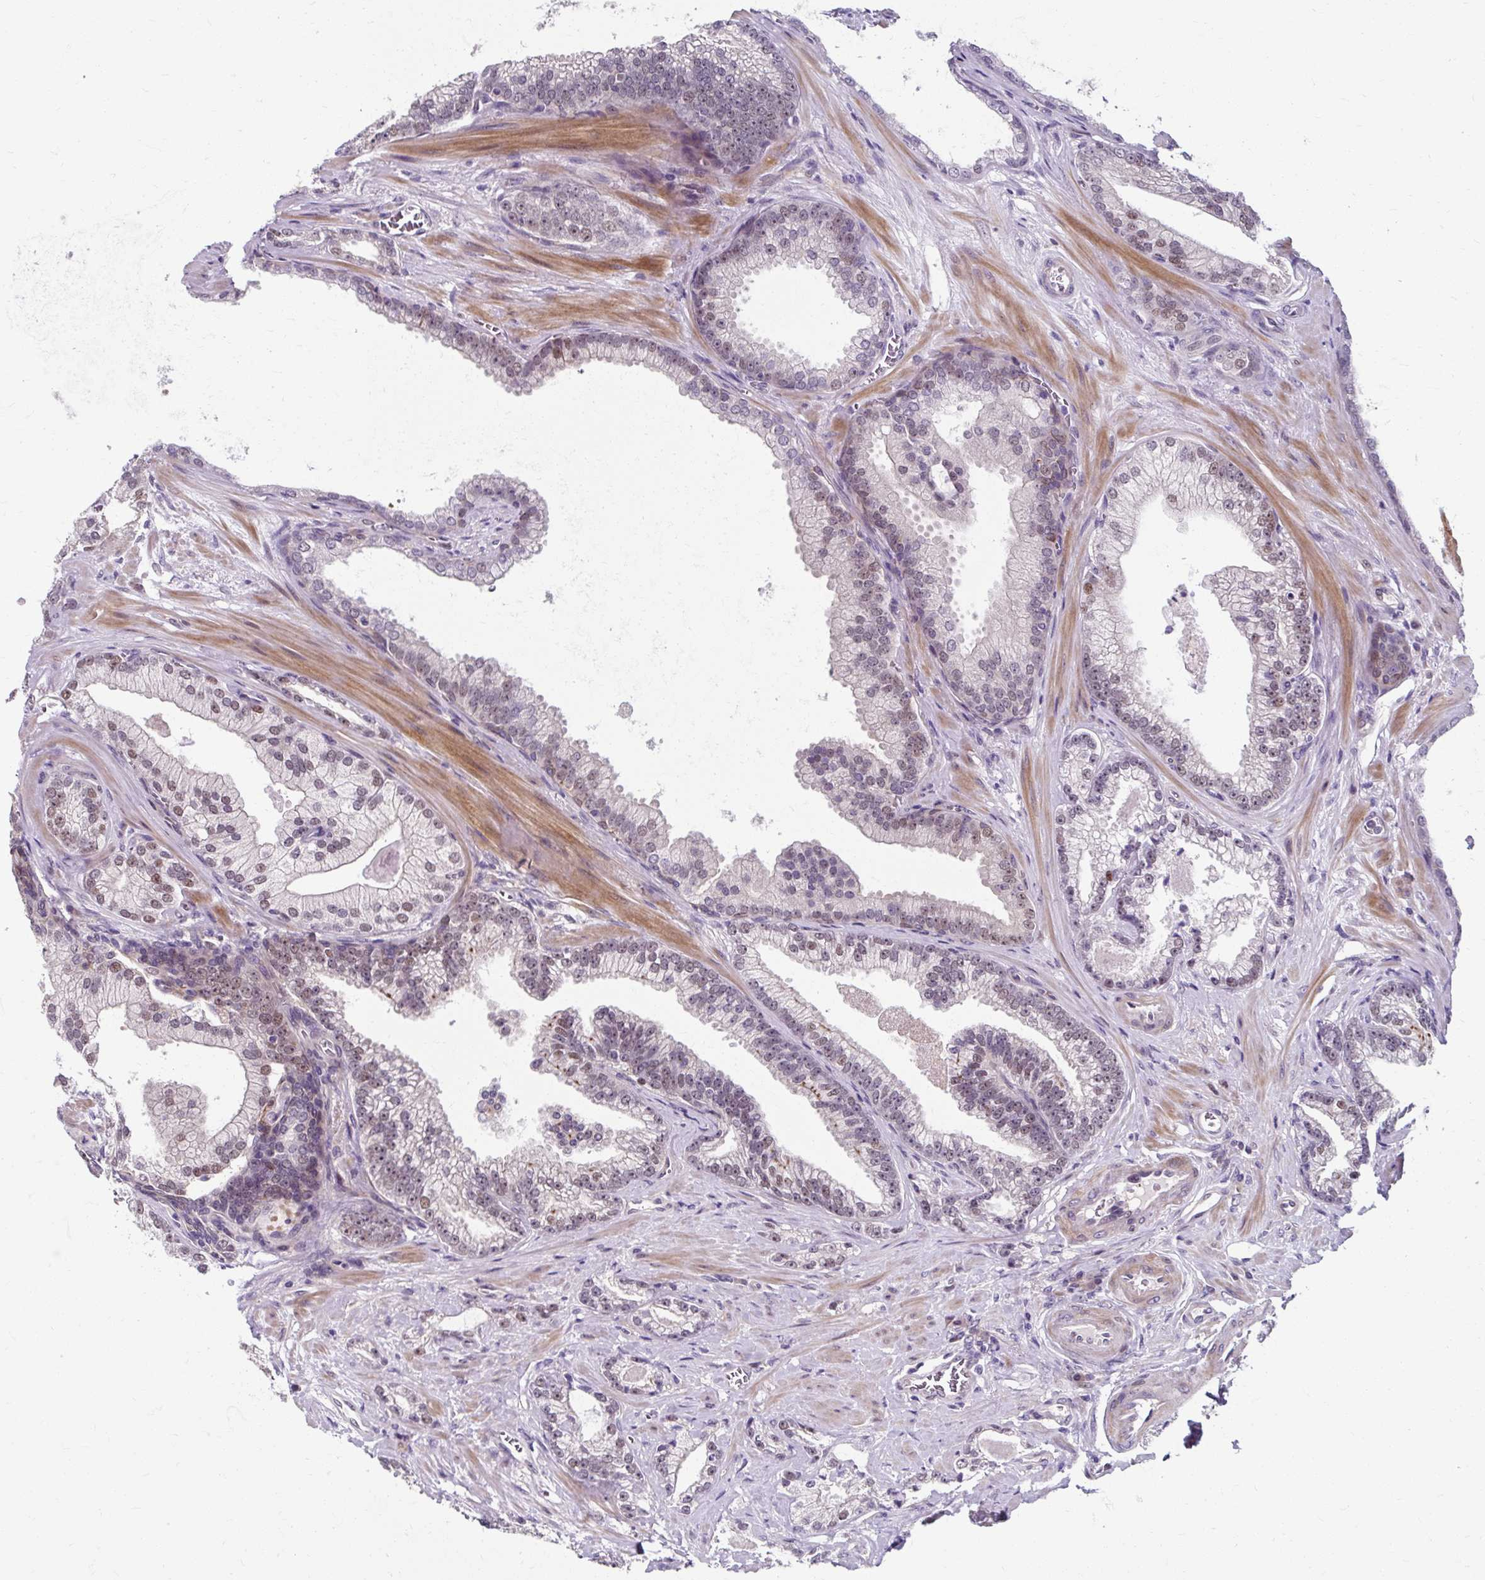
{"staining": {"intensity": "moderate", "quantity": ">75%", "location": "nuclear"}, "tissue": "prostate cancer", "cell_type": "Tumor cells", "image_type": "cancer", "snomed": [{"axis": "morphology", "description": "Adenocarcinoma, High grade"}, {"axis": "topography", "description": "Prostate"}], "caption": "Adenocarcinoma (high-grade) (prostate) stained for a protein exhibits moderate nuclear positivity in tumor cells.", "gene": "ZNF555", "patient": {"sex": "male", "age": 68}}